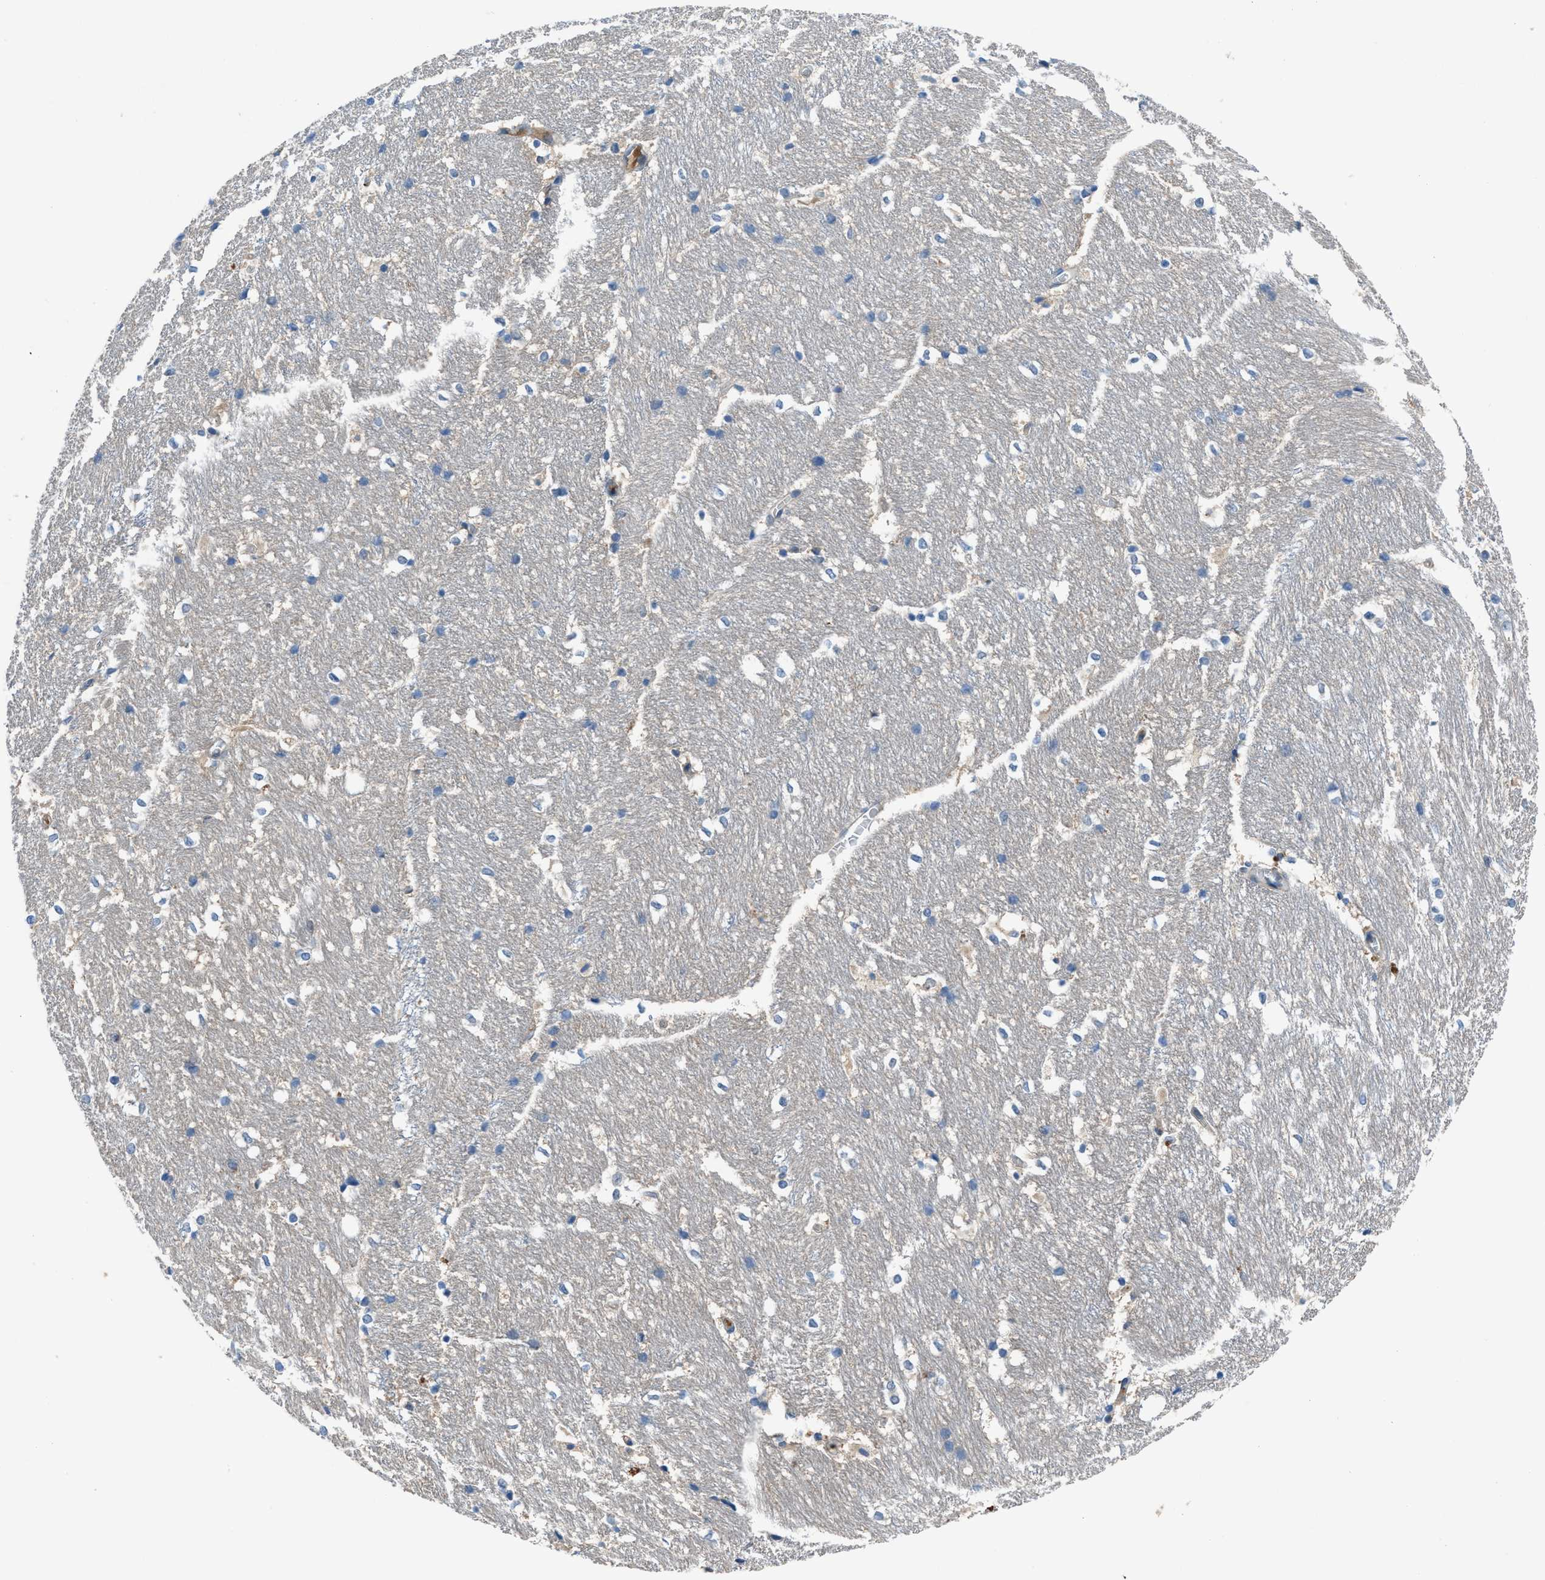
{"staining": {"intensity": "negative", "quantity": "none", "location": "none"}, "tissue": "hippocampus", "cell_type": "Glial cells", "image_type": "normal", "snomed": [{"axis": "morphology", "description": "Normal tissue, NOS"}, {"axis": "topography", "description": "Hippocampus"}], "caption": "IHC photomicrograph of unremarkable hippocampus: human hippocampus stained with DAB reveals no significant protein expression in glial cells.", "gene": "PTGFRN", "patient": {"sex": "female", "age": 19}}